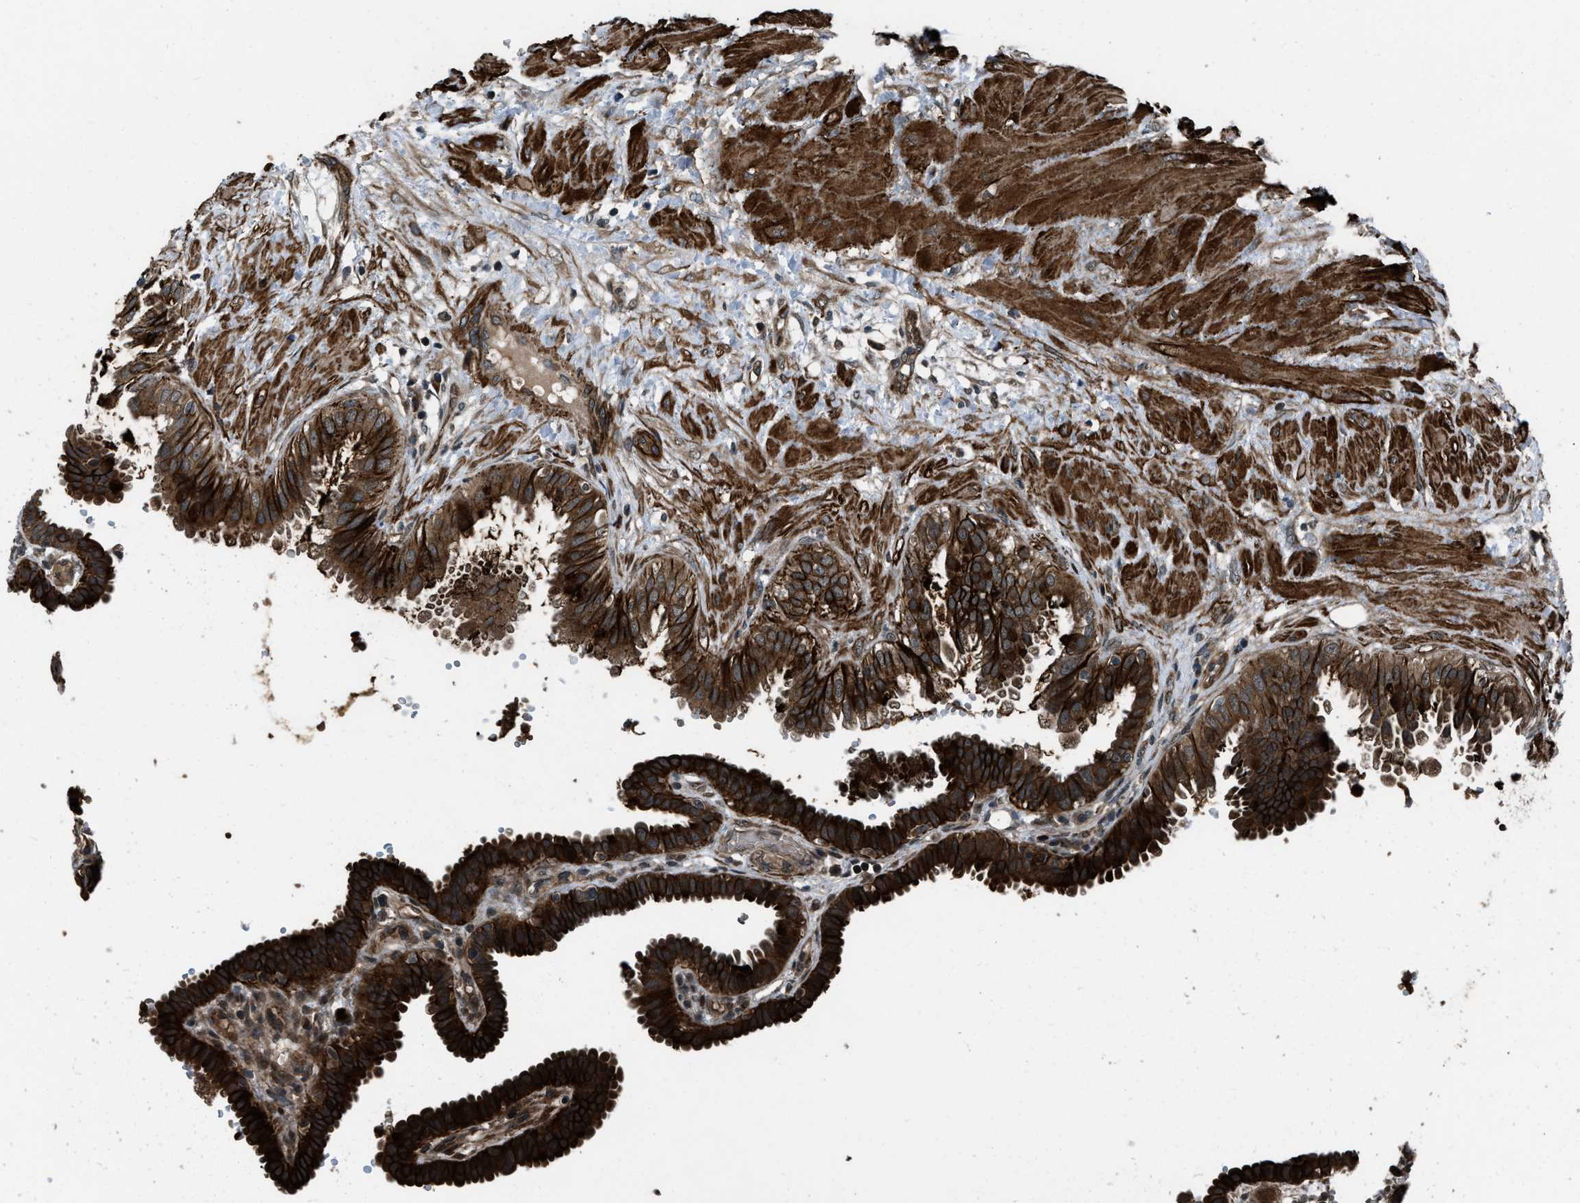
{"staining": {"intensity": "strong", "quantity": ">75%", "location": "cytoplasmic/membranous"}, "tissue": "fallopian tube", "cell_type": "Glandular cells", "image_type": "normal", "snomed": [{"axis": "morphology", "description": "Normal tissue, NOS"}, {"axis": "topography", "description": "Fallopian tube"}, {"axis": "topography", "description": "Placenta"}], "caption": "Immunohistochemical staining of benign fallopian tube displays >75% levels of strong cytoplasmic/membranous protein staining in about >75% of glandular cells. (DAB (3,3'-diaminobenzidine) IHC with brightfield microscopy, high magnification).", "gene": "IRAK4", "patient": {"sex": "female", "age": 34}}